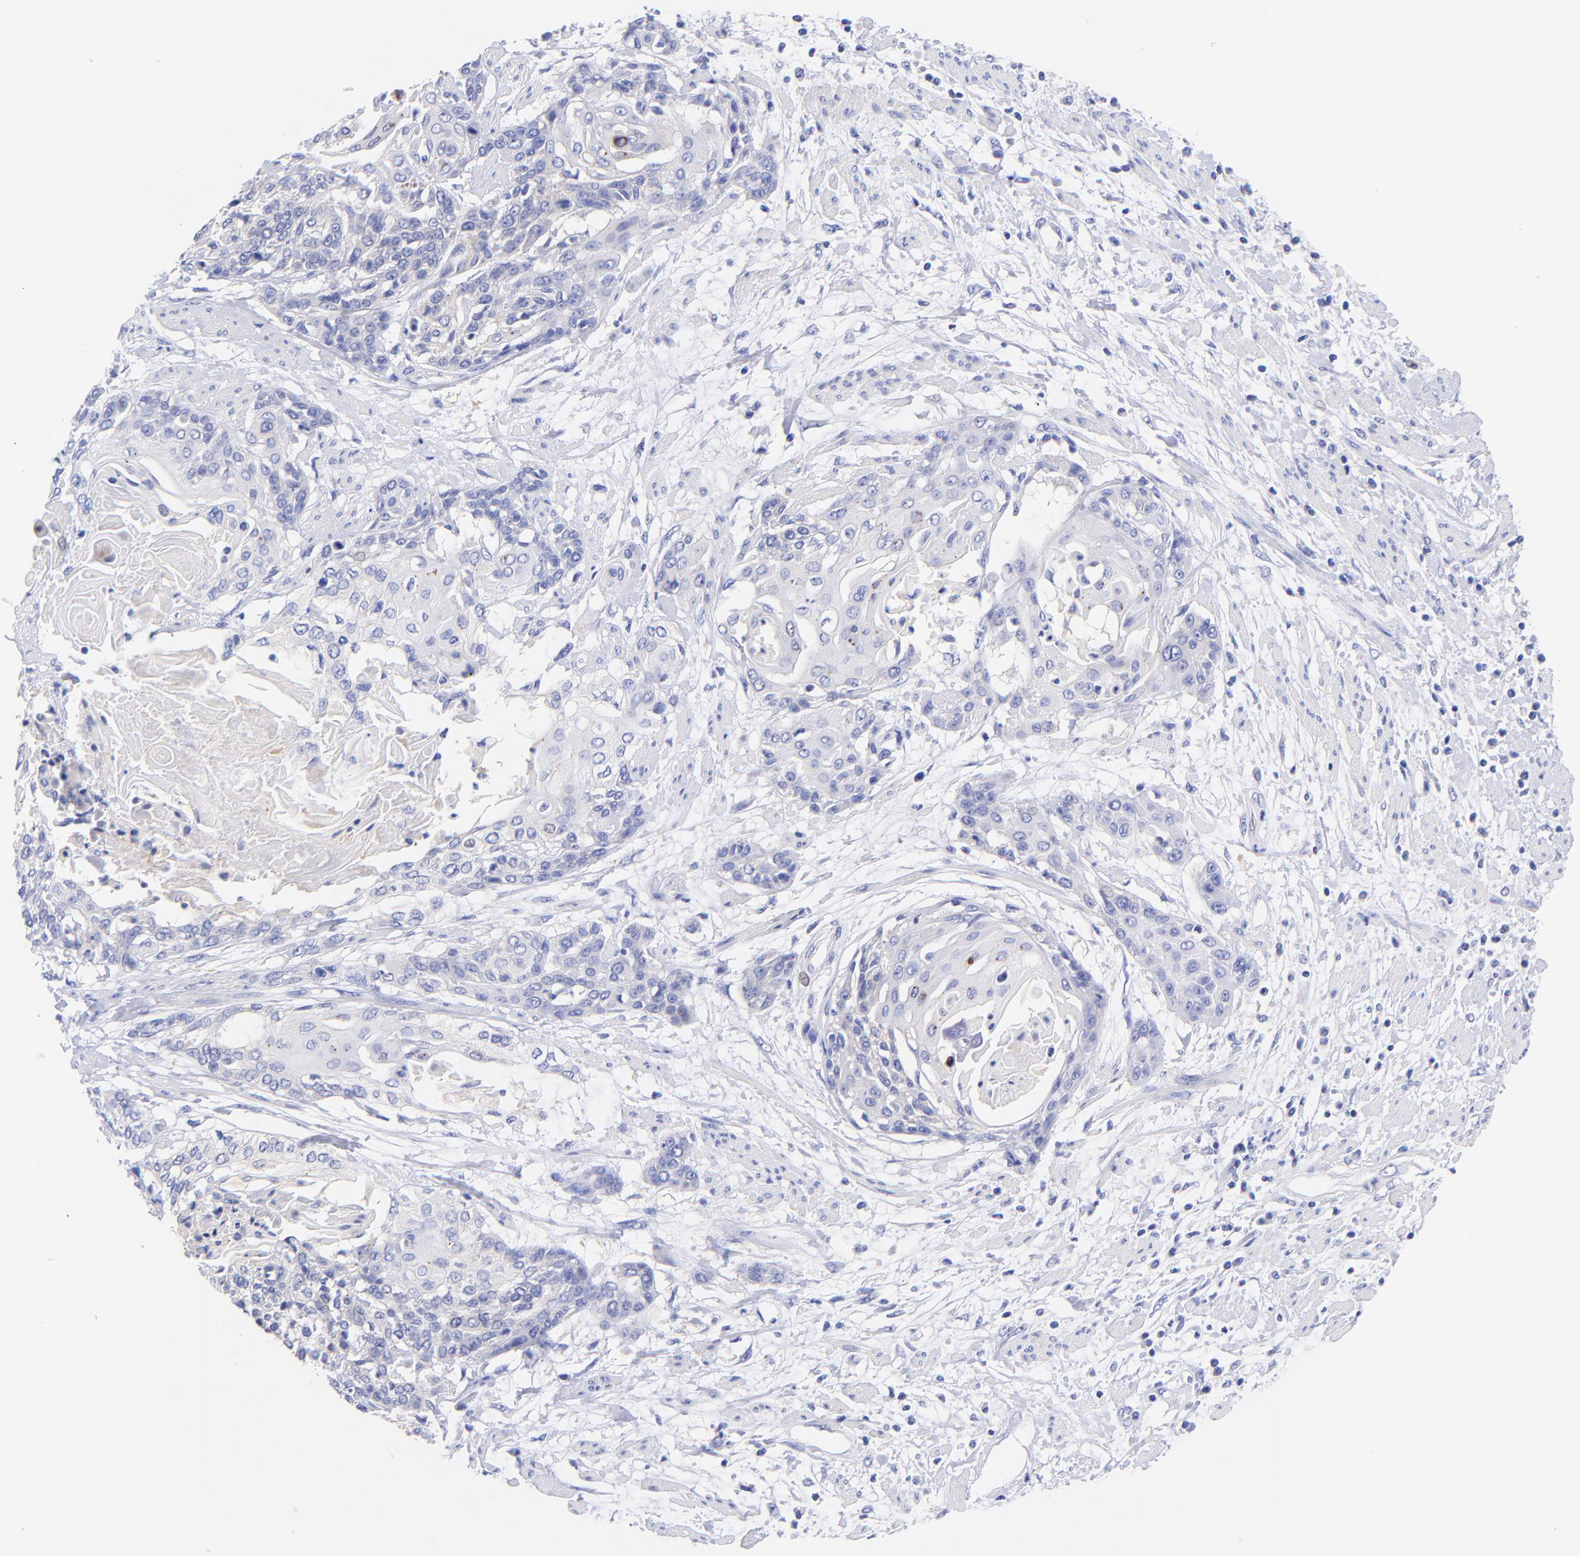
{"staining": {"intensity": "negative", "quantity": "none", "location": "none"}, "tissue": "cervical cancer", "cell_type": "Tumor cells", "image_type": "cancer", "snomed": [{"axis": "morphology", "description": "Squamous cell carcinoma, NOS"}, {"axis": "topography", "description": "Cervix"}], "caption": "A high-resolution photomicrograph shows immunohistochemistry (IHC) staining of cervical cancer (squamous cell carcinoma), which reveals no significant expression in tumor cells.", "gene": "GPHN", "patient": {"sex": "female", "age": 57}}